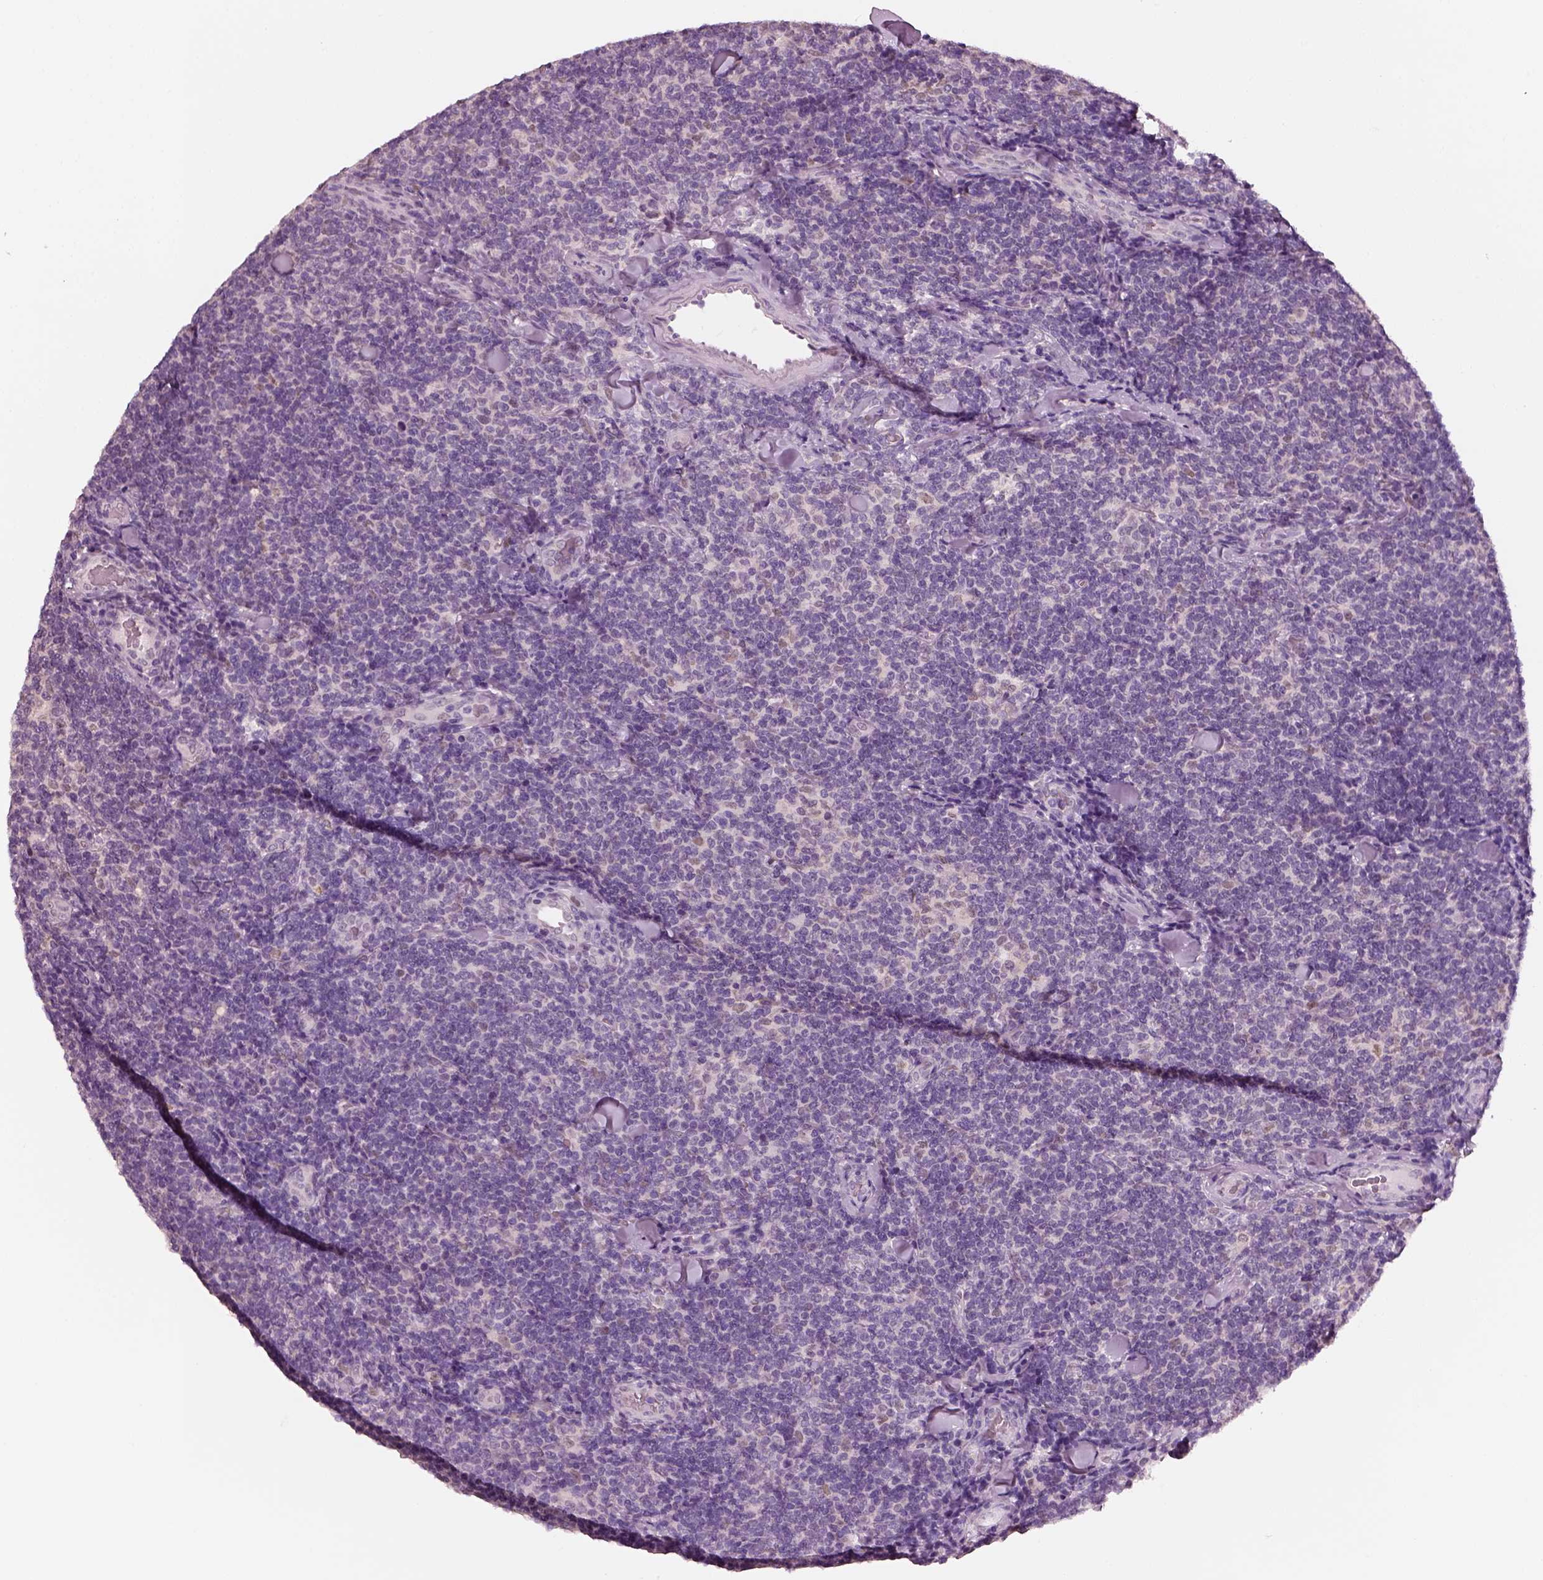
{"staining": {"intensity": "negative", "quantity": "none", "location": "none"}, "tissue": "lymphoma", "cell_type": "Tumor cells", "image_type": "cancer", "snomed": [{"axis": "morphology", "description": "Malignant lymphoma, non-Hodgkin's type, Low grade"}, {"axis": "topography", "description": "Lymph node"}], "caption": "The photomicrograph exhibits no significant expression in tumor cells of lymphoma.", "gene": "ELSPBP1", "patient": {"sex": "female", "age": 56}}